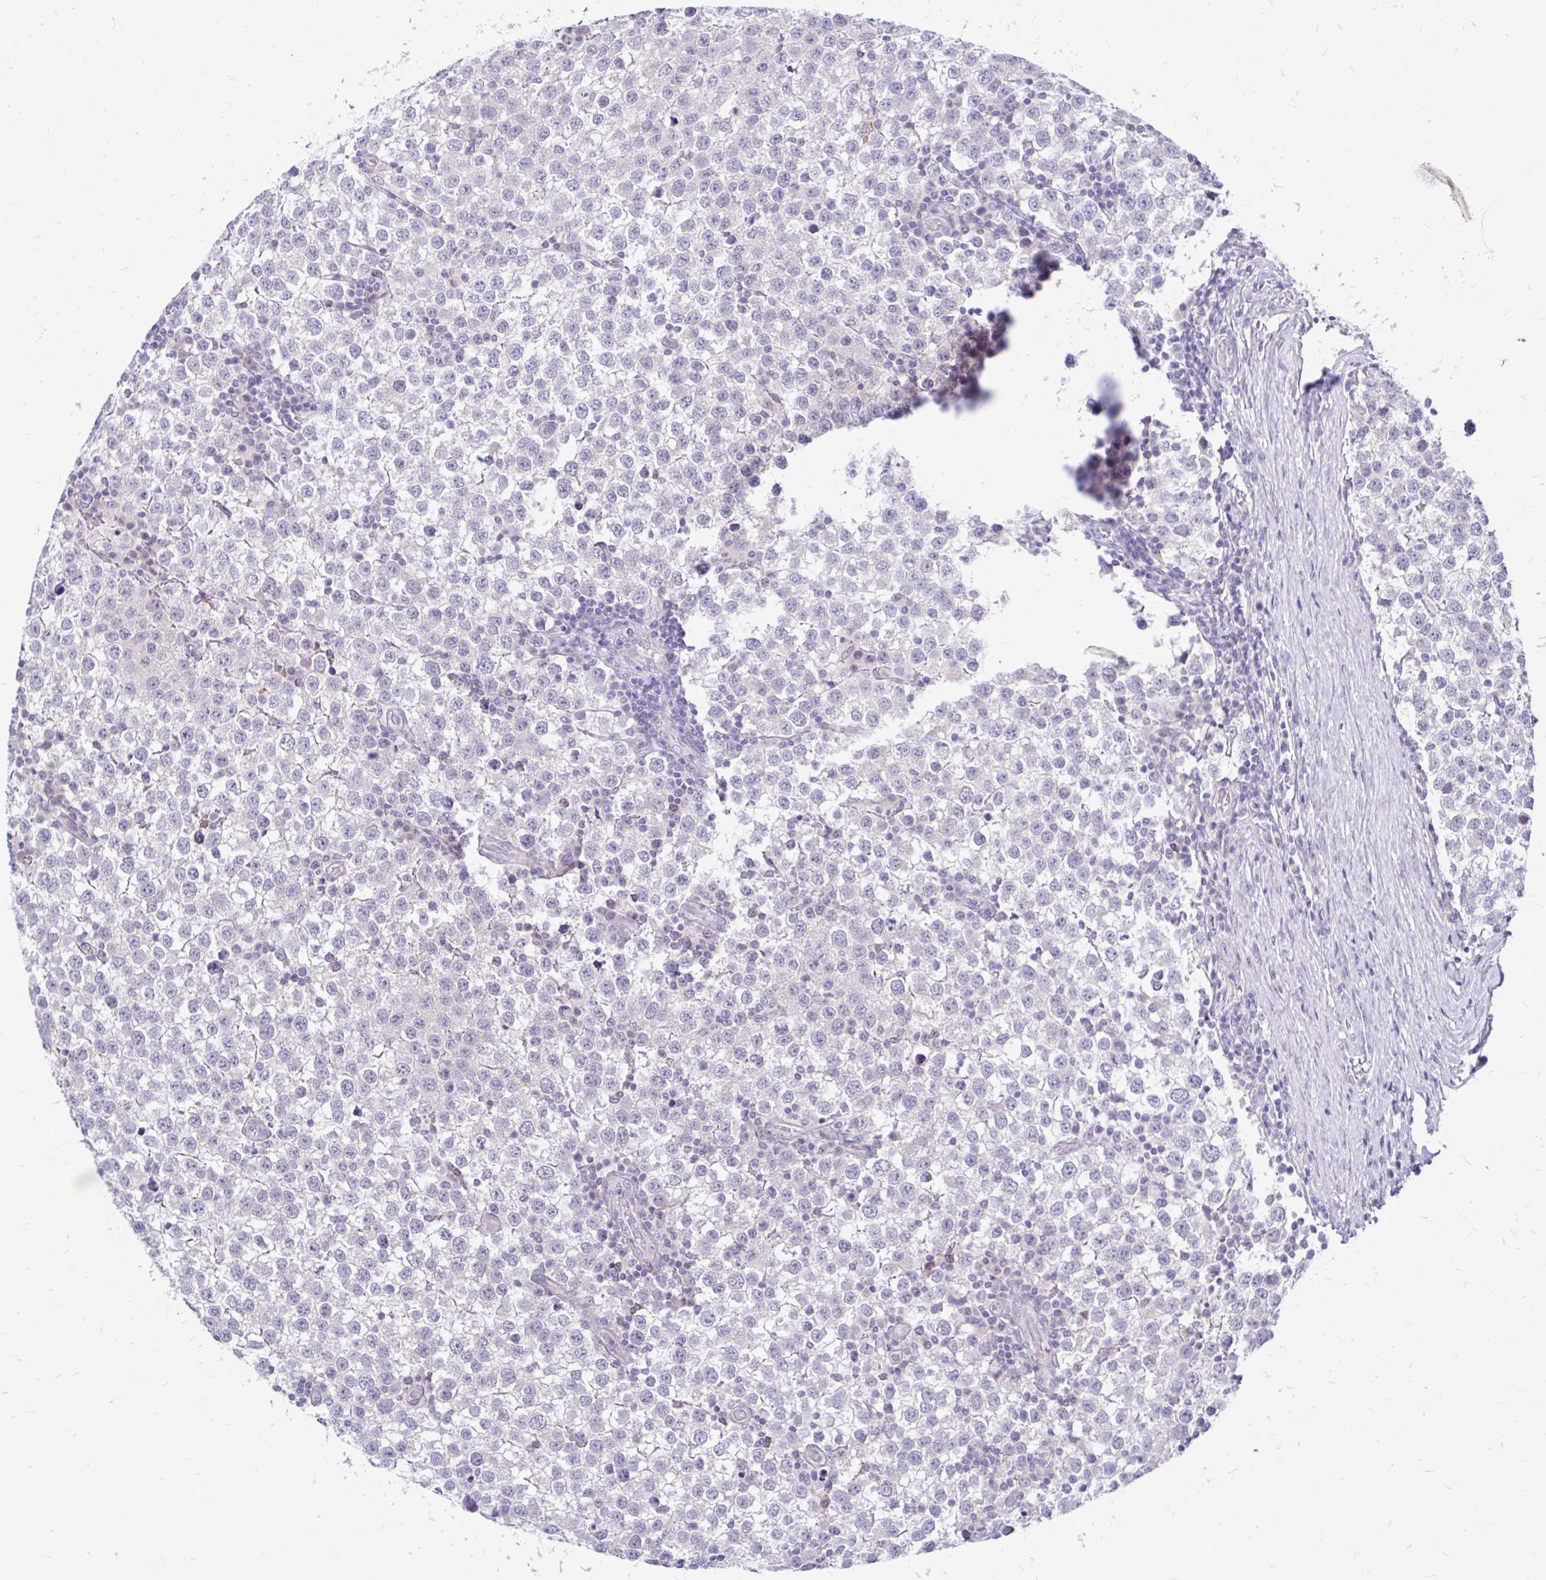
{"staining": {"intensity": "negative", "quantity": "none", "location": "none"}, "tissue": "testis cancer", "cell_type": "Tumor cells", "image_type": "cancer", "snomed": [{"axis": "morphology", "description": "Seminoma, NOS"}, {"axis": "topography", "description": "Testis"}], "caption": "This photomicrograph is of testis cancer (seminoma) stained with immunohistochemistry (IHC) to label a protein in brown with the nuclei are counter-stained blue. There is no staining in tumor cells. (DAB IHC, high magnification).", "gene": "MAP1LC3A", "patient": {"sex": "male", "age": 34}}